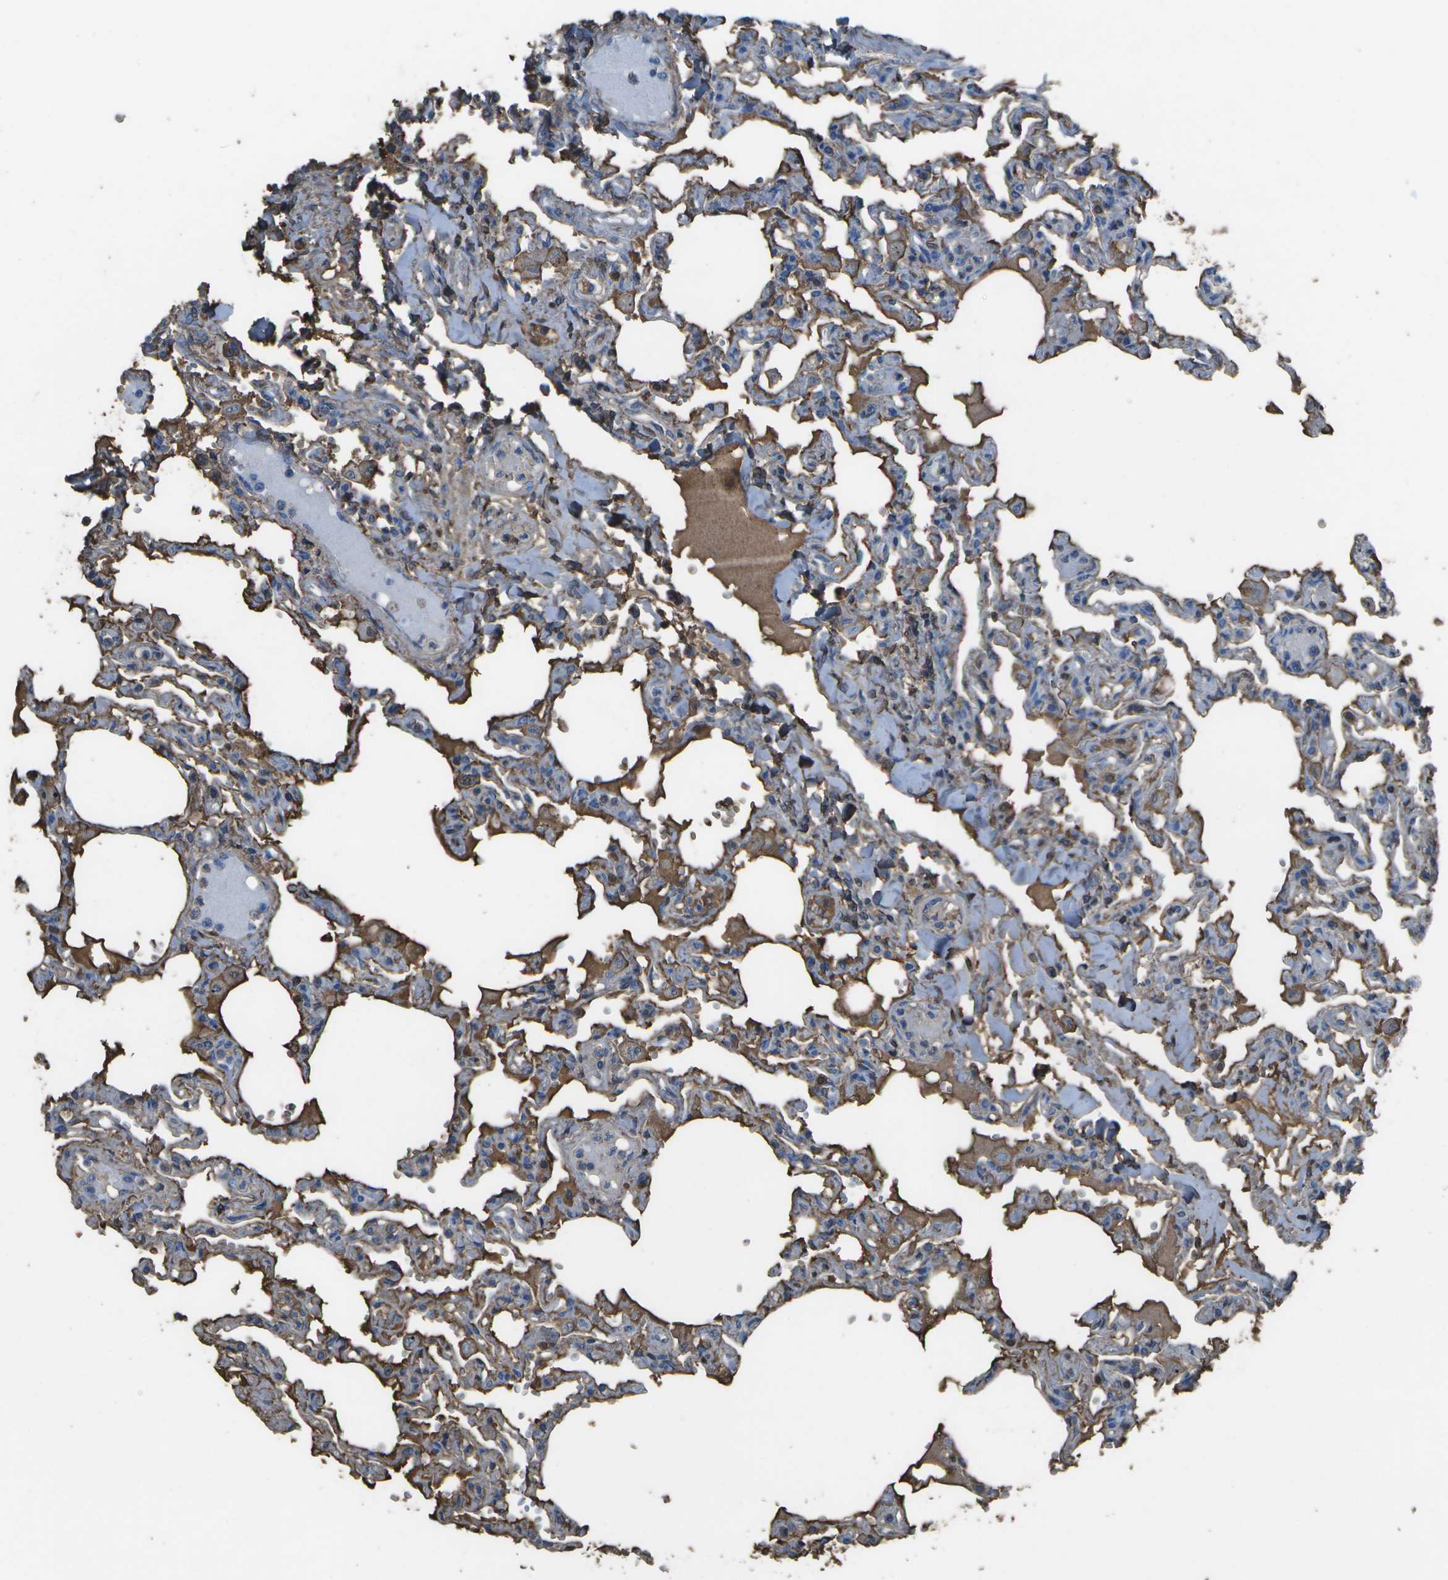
{"staining": {"intensity": "moderate", "quantity": "<25%", "location": "cytoplasmic/membranous"}, "tissue": "lung", "cell_type": "Alveolar cells", "image_type": "normal", "snomed": [{"axis": "morphology", "description": "Normal tissue, NOS"}, {"axis": "topography", "description": "Lung"}], "caption": "Protein expression analysis of unremarkable human lung reveals moderate cytoplasmic/membranous positivity in about <25% of alveolar cells. (IHC, brightfield microscopy, high magnification).", "gene": "CYP4F11", "patient": {"sex": "male", "age": 21}}